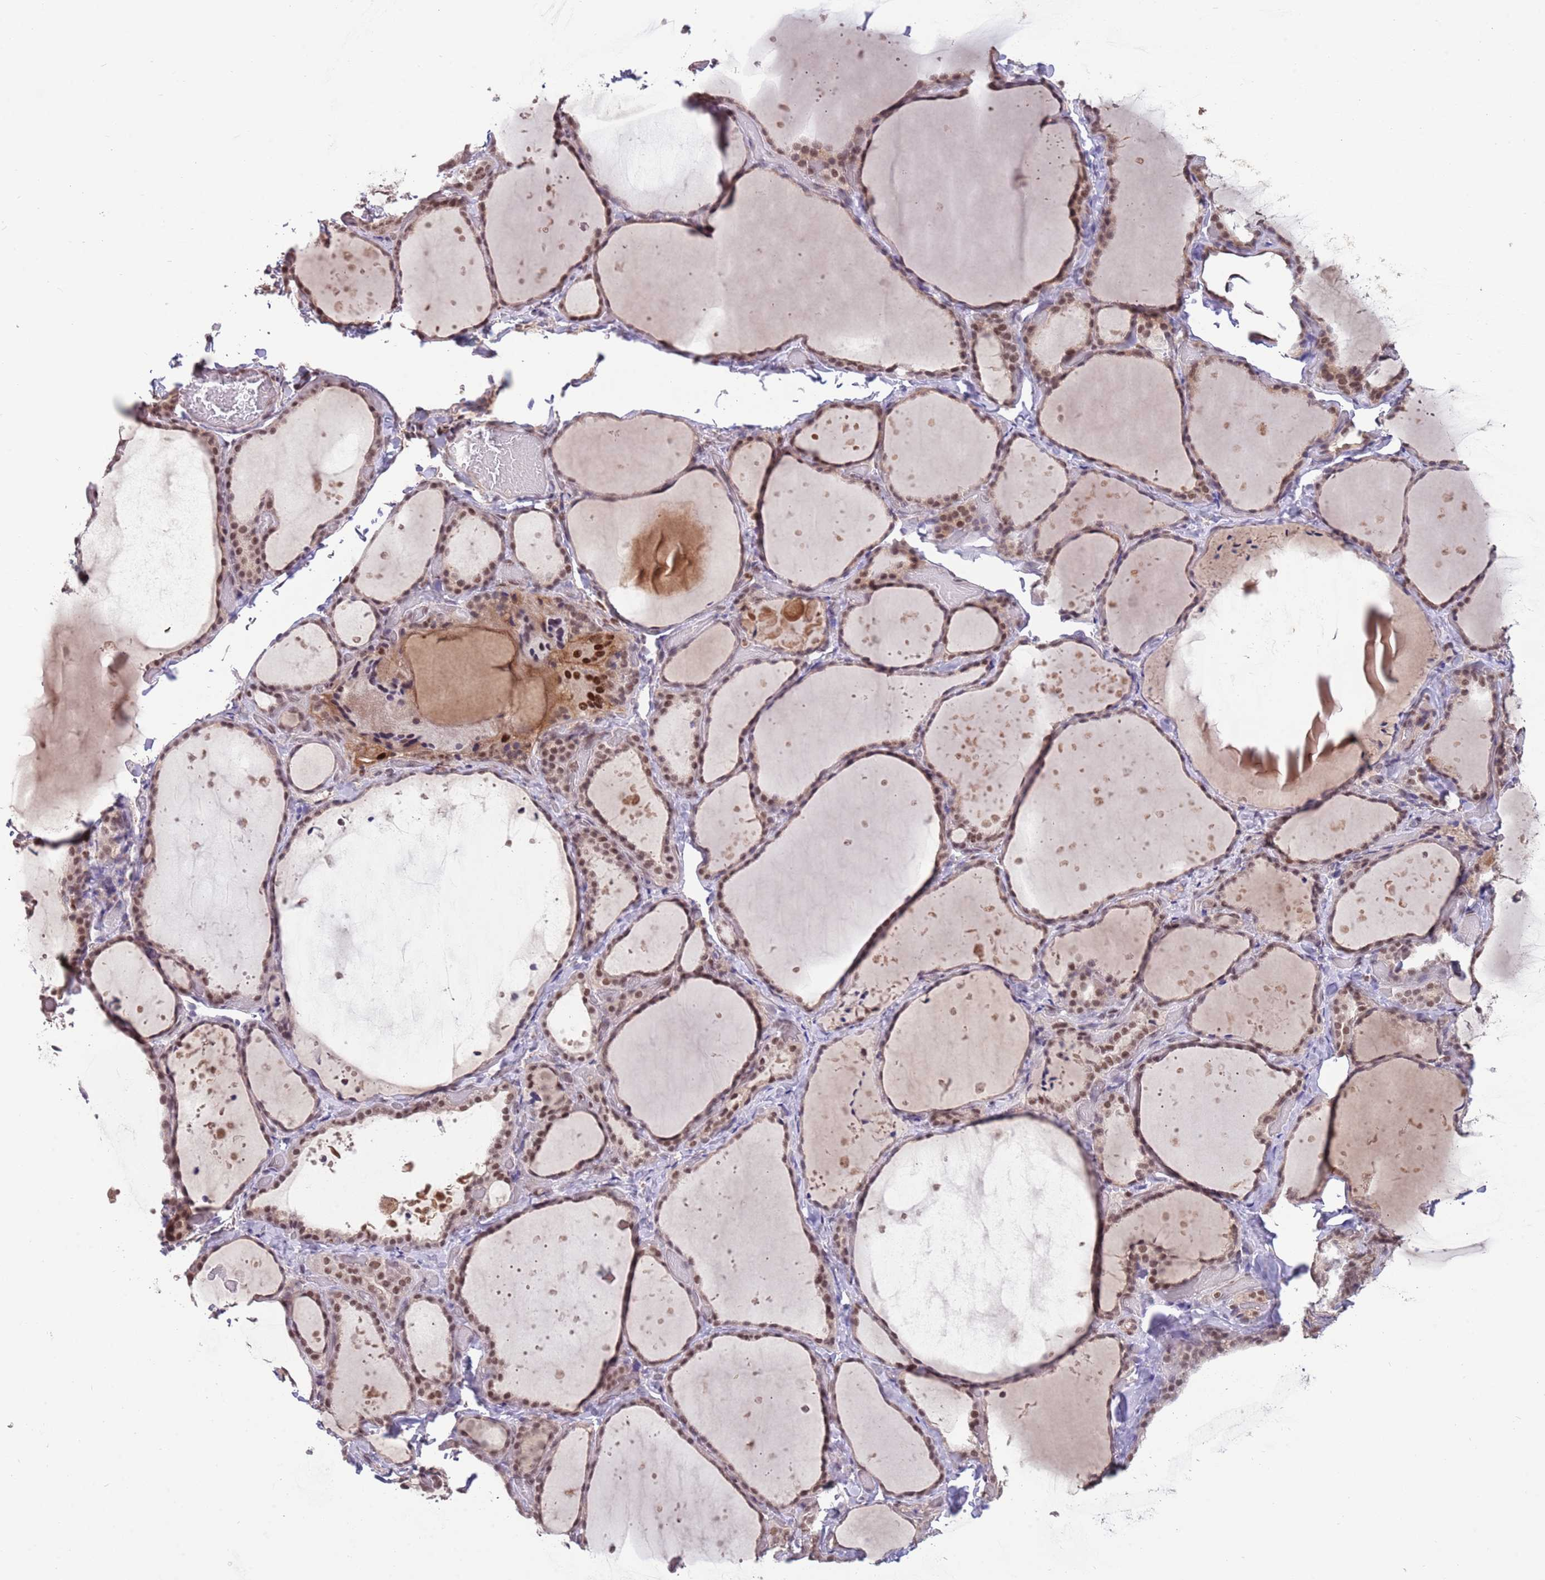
{"staining": {"intensity": "moderate", "quantity": ">75%", "location": "cytoplasmic/membranous,nuclear"}, "tissue": "thyroid gland", "cell_type": "Glandular cells", "image_type": "normal", "snomed": [{"axis": "morphology", "description": "Normal tissue, NOS"}, {"axis": "topography", "description": "Thyroid gland"}], "caption": "A high-resolution histopathology image shows IHC staining of benign thyroid gland, which reveals moderate cytoplasmic/membranous,nuclear expression in about >75% of glandular cells.", "gene": "ZBTB7A", "patient": {"sex": "female", "age": 44}}